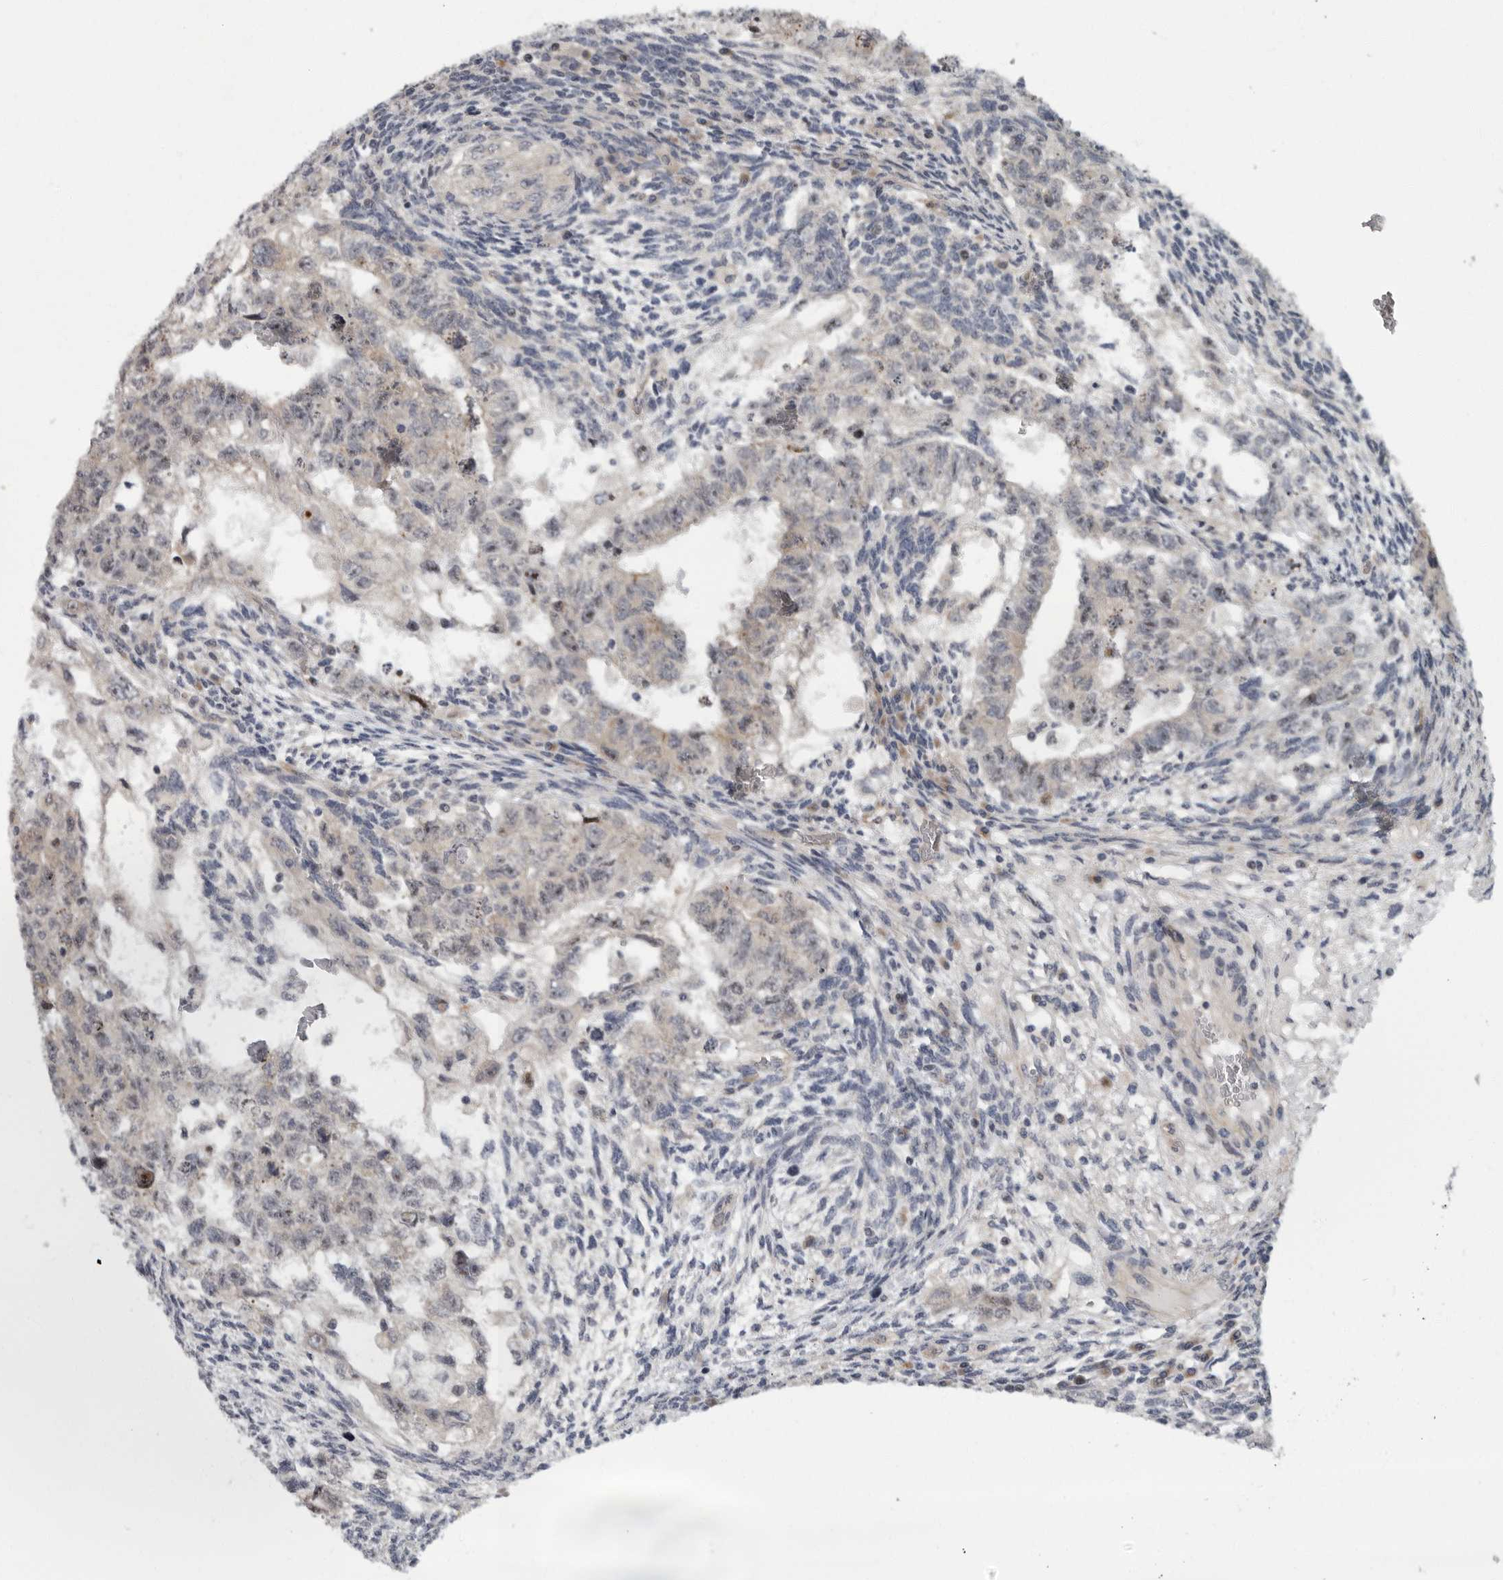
{"staining": {"intensity": "weak", "quantity": "<25%", "location": "cytoplasmic/membranous"}, "tissue": "testis cancer", "cell_type": "Tumor cells", "image_type": "cancer", "snomed": [{"axis": "morphology", "description": "Normal tissue, NOS"}, {"axis": "morphology", "description": "Carcinoma, Embryonal, NOS"}, {"axis": "topography", "description": "Testis"}], "caption": "Image shows no significant protein expression in tumor cells of embryonal carcinoma (testis). Nuclei are stained in blue.", "gene": "PDCD11", "patient": {"sex": "male", "age": 36}}